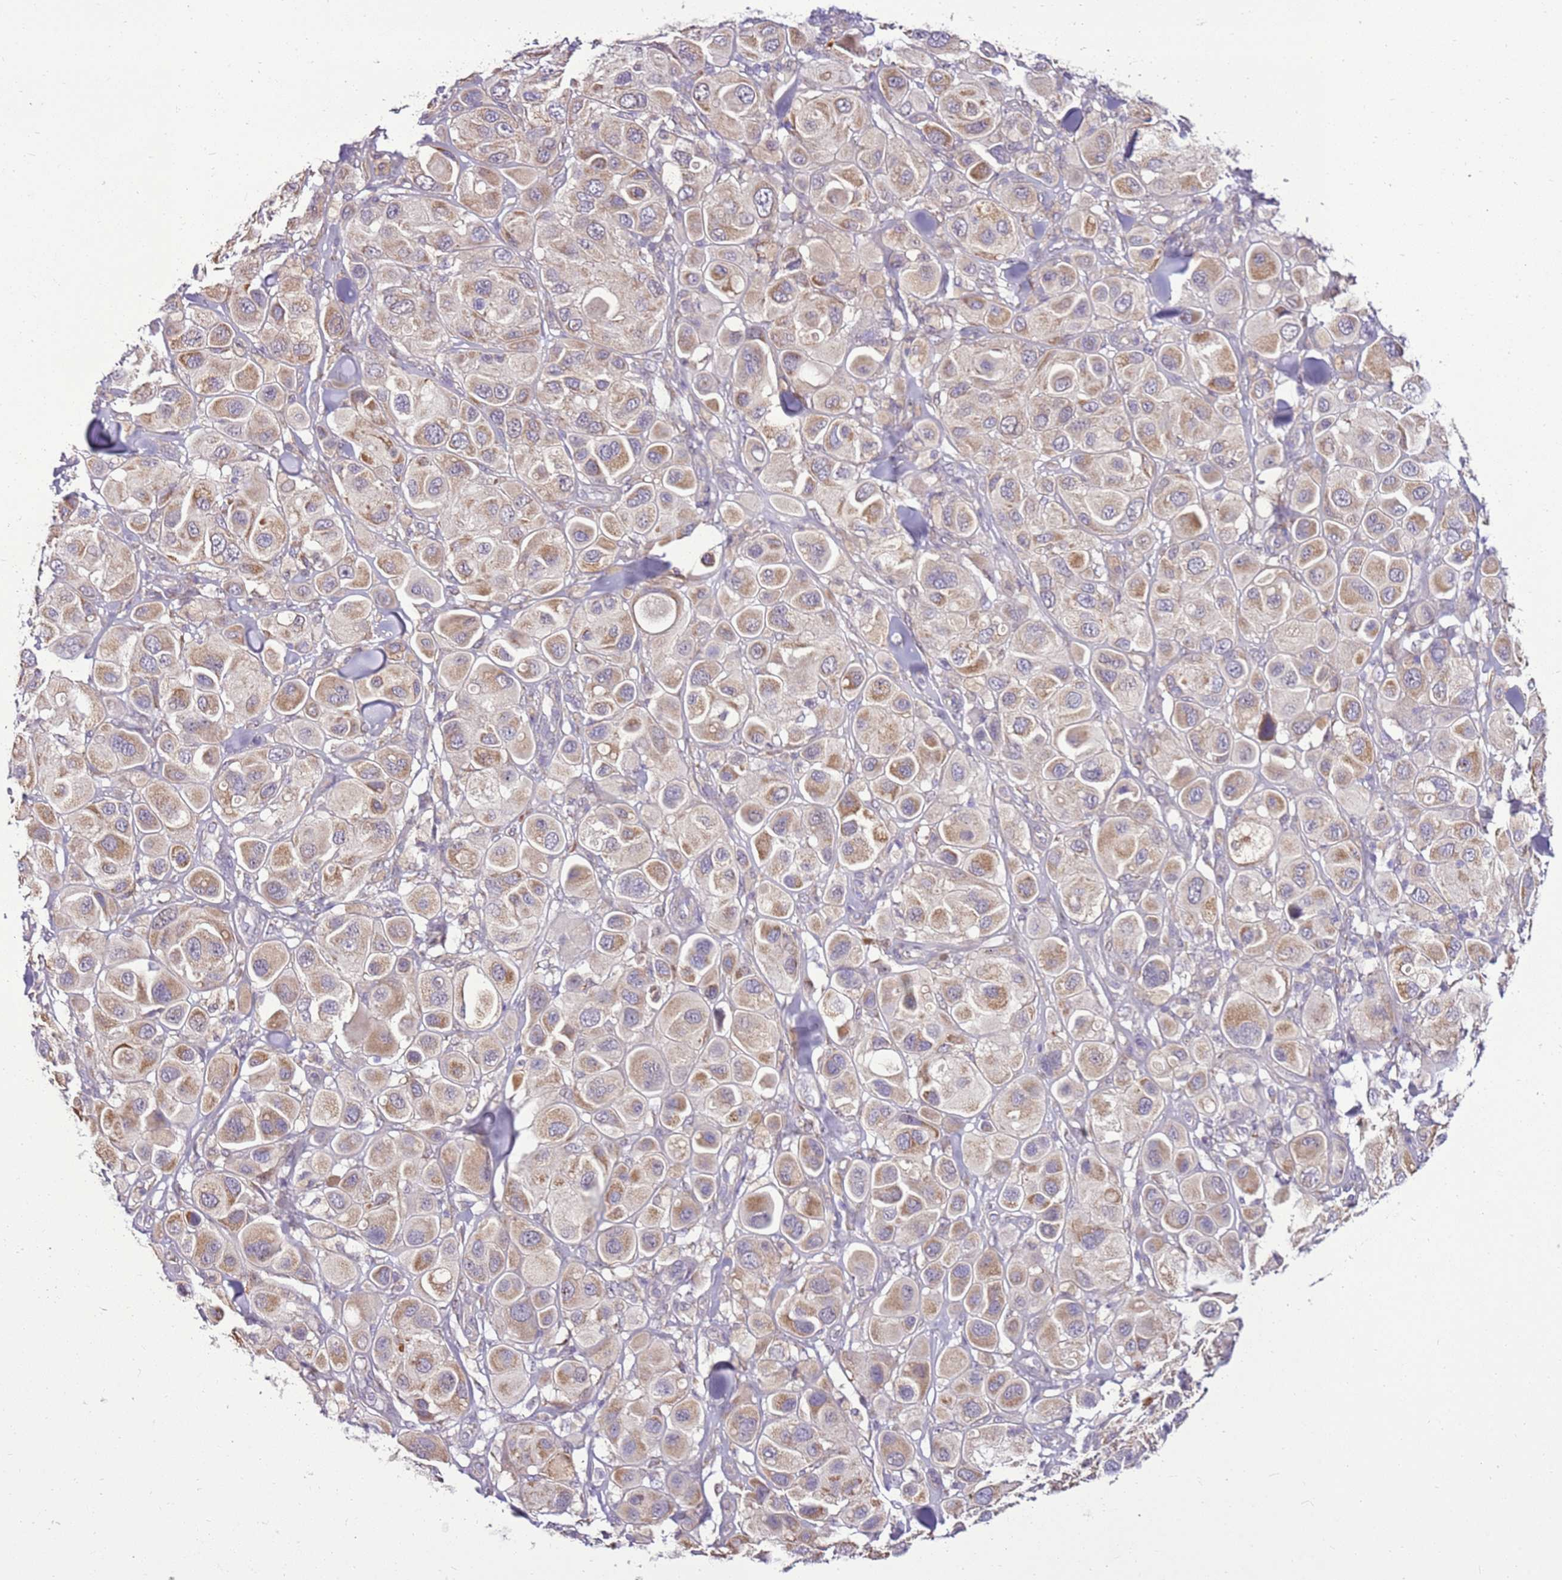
{"staining": {"intensity": "moderate", "quantity": ">75%", "location": "cytoplasmic/membranous"}, "tissue": "melanoma", "cell_type": "Tumor cells", "image_type": "cancer", "snomed": [{"axis": "morphology", "description": "Malignant melanoma, Metastatic site"}, {"axis": "topography", "description": "Skin"}], "caption": "The immunohistochemical stain labels moderate cytoplasmic/membranous staining in tumor cells of melanoma tissue. The staining was performed using DAB to visualize the protein expression in brown, while the nuclei were stained in blue with hematoxylin (Magnification: 20x).", "gene": "SLC38A5", "patient": {"sex": "male", "age": 41}}